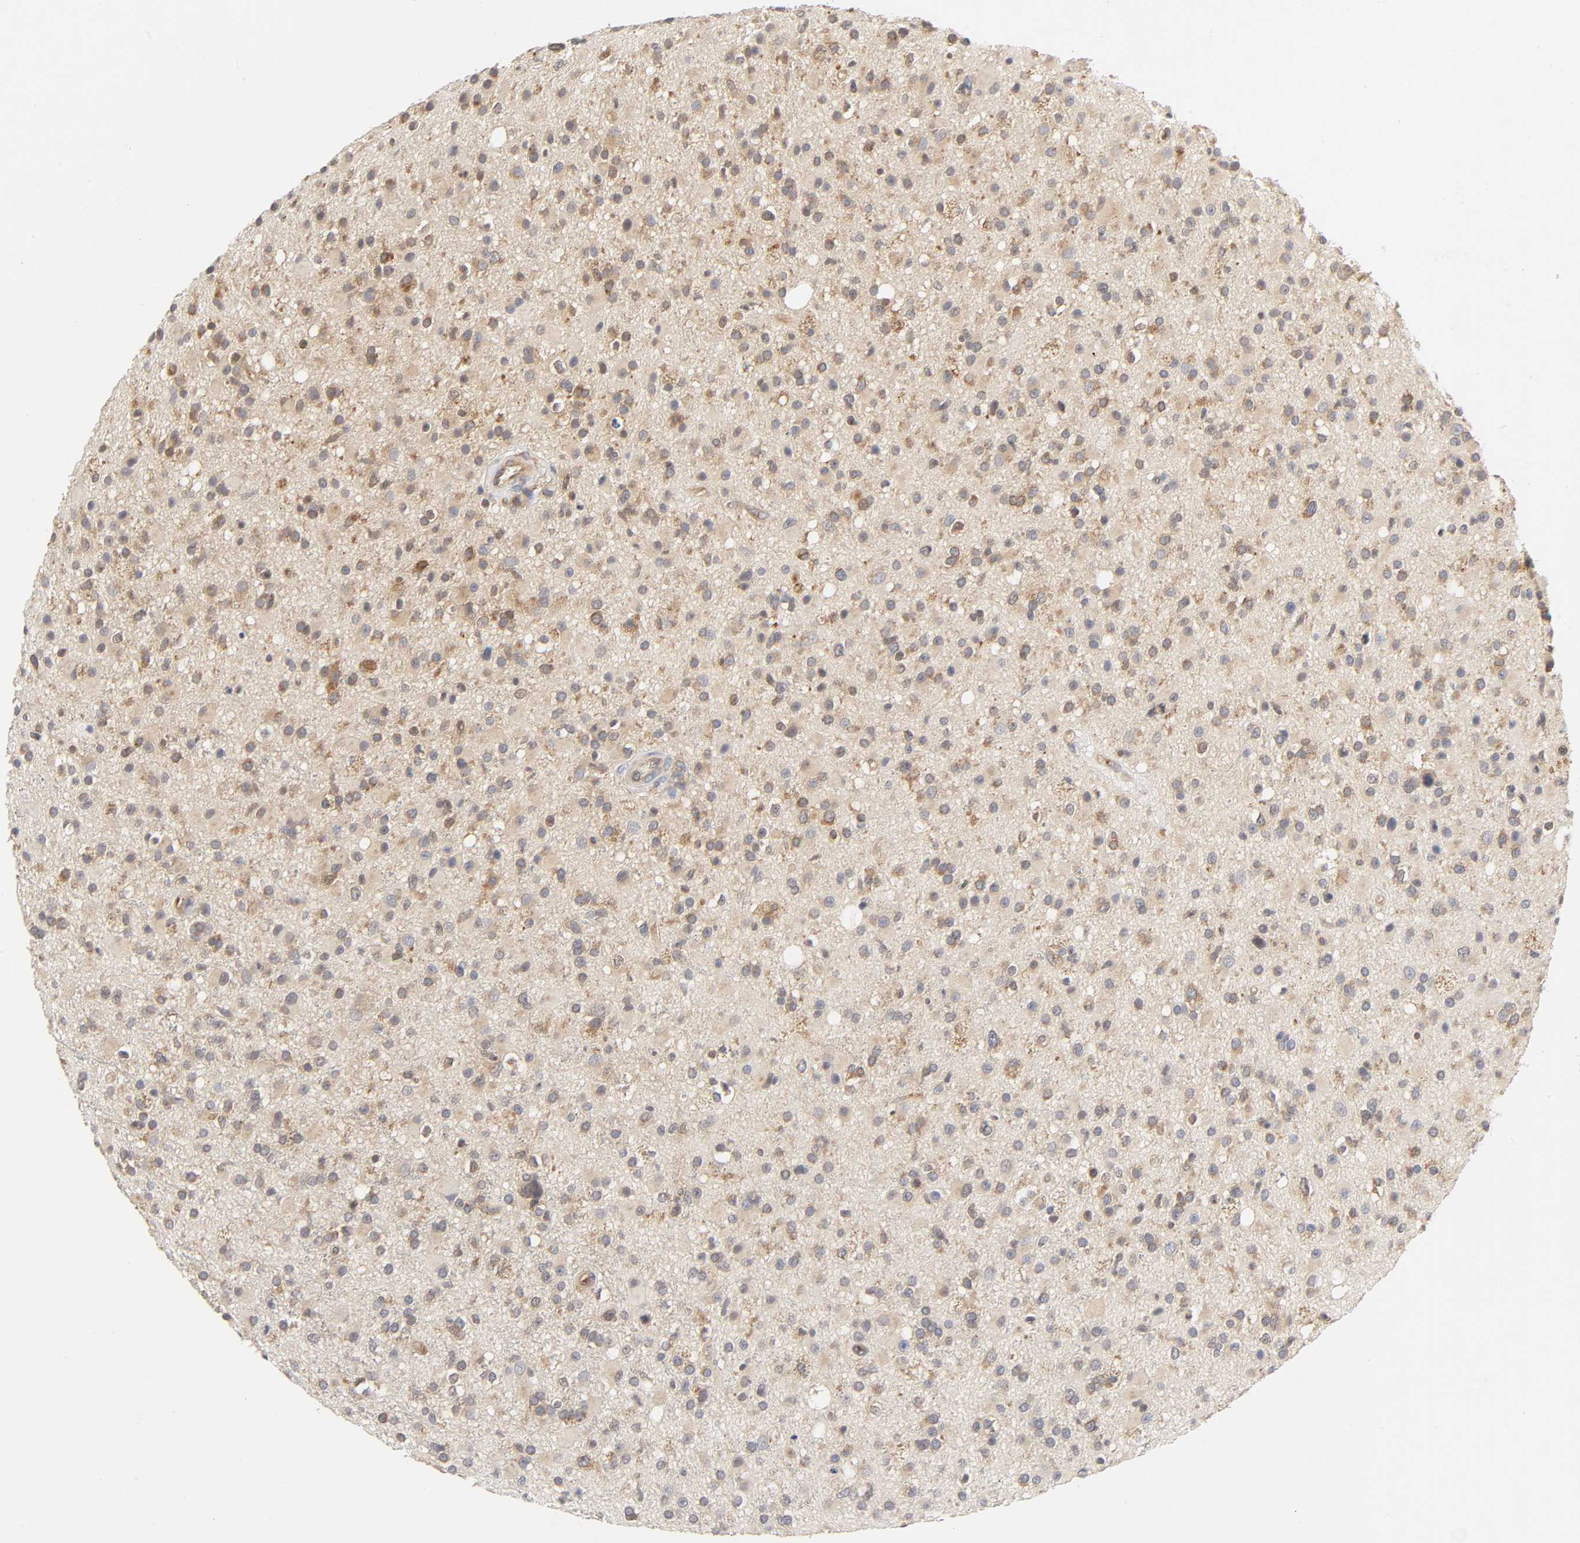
{"staining": {"intensity": "moderate", "quantity": "<25%", "location": "cytoplasmic/membranous"}, "tissue": "glioma", "cell_type": "Tumor cells", "image_type": "cancer", "snomed": [{"axis": "morphology", "description": "Glioma, malignant, High grade"}, {"axis": "topography", "description": "Brain"}], "caption": "IHC micrograph of human malignant glioma (high-grade) stained for a protein (brown), which reveals low levels of moderate cytoplasmic/membranous positivity in about <25% of tumor cells.", "gene": "SCHIP1", "patient": {"sex": "male", "age": 33}}